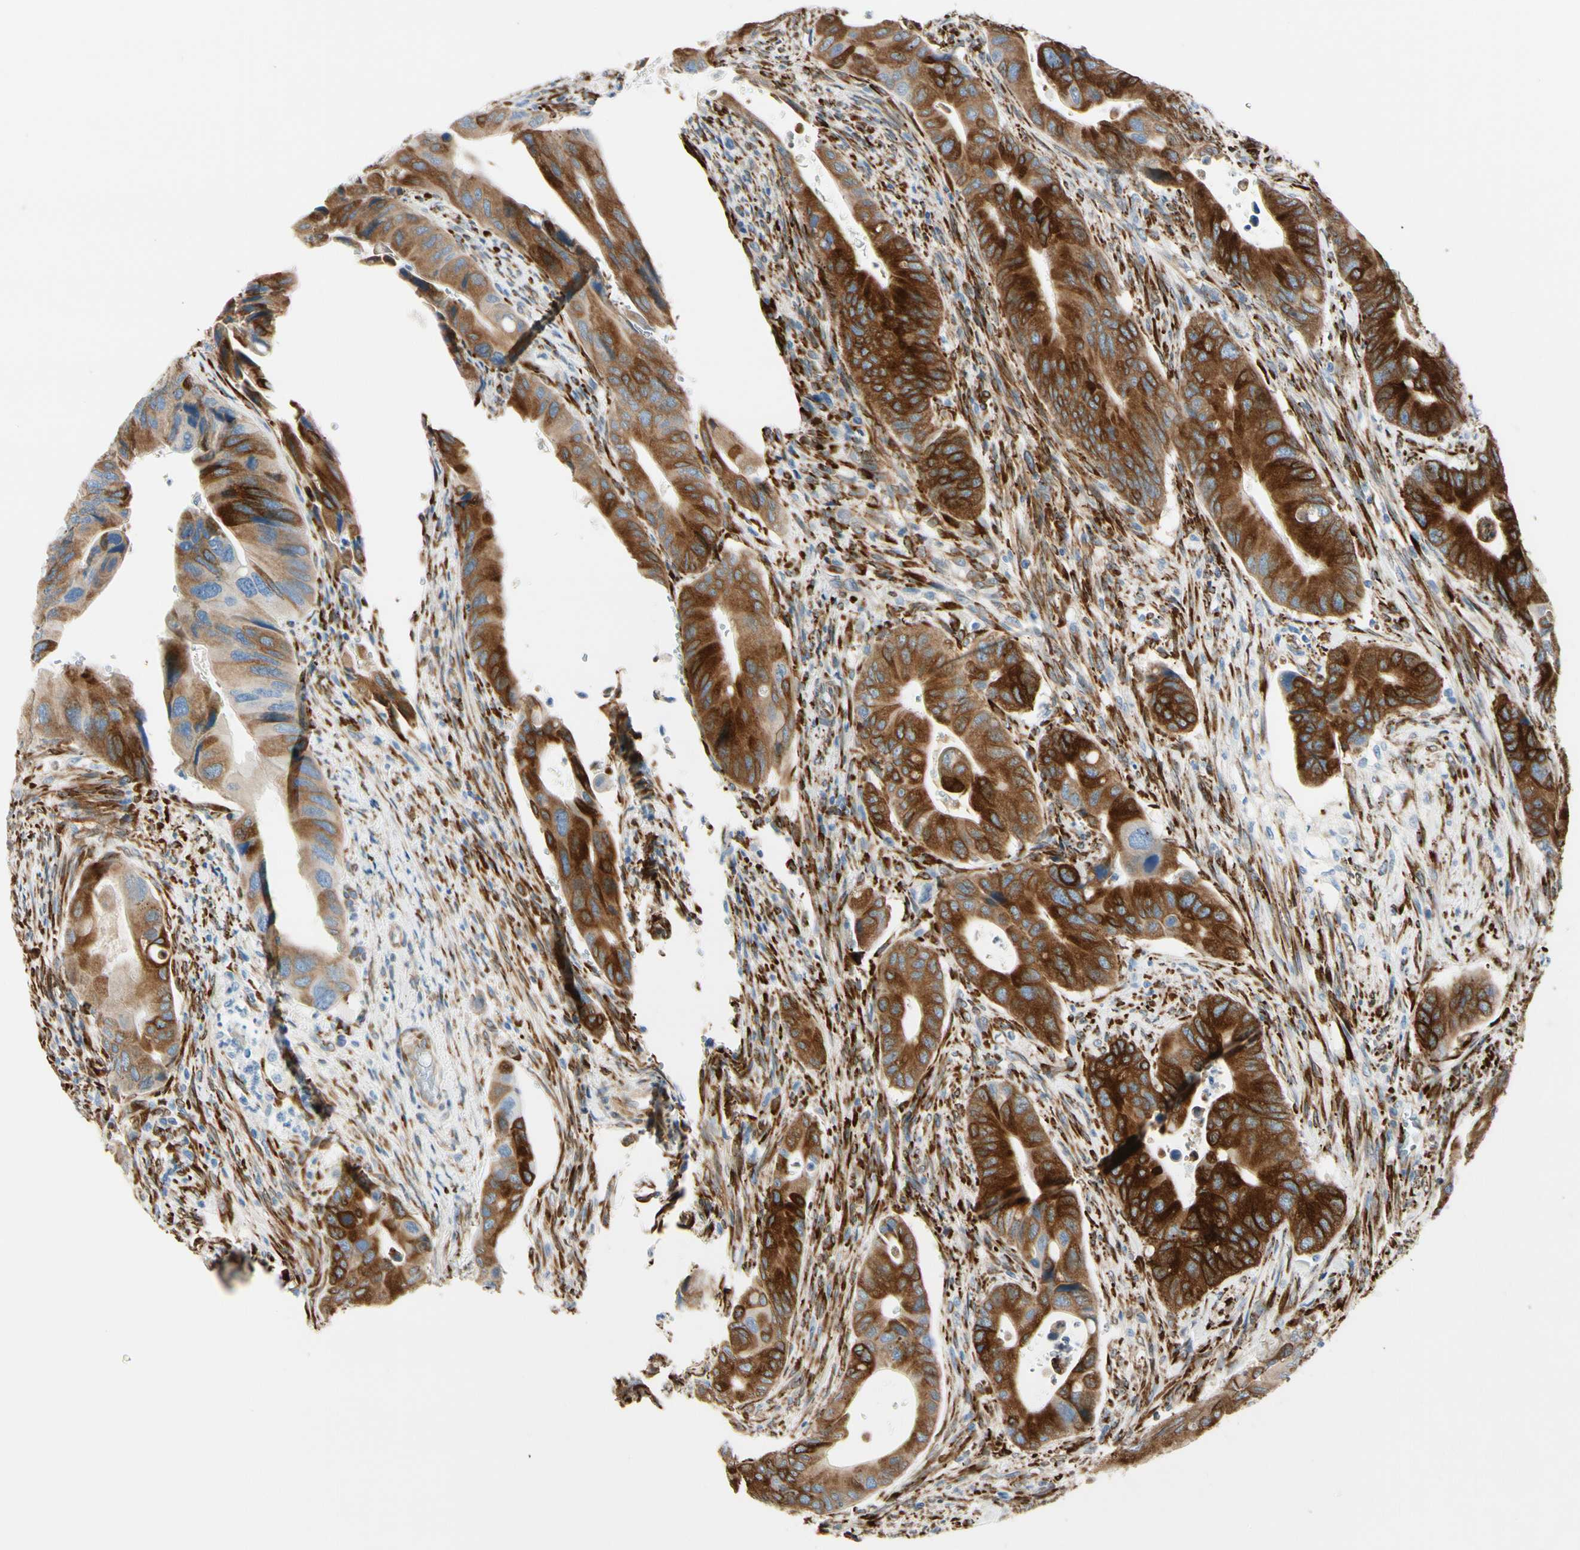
{"staining": {"intensity": "strong", "quantity": ">75%", "location": "cytoplasmic/membranous"}, "tissue": "colorectal cancer", "cell_type": "Tumor cells", "image_type": "cancer", "snomed": [{"axis": "morphology", "description": "Adenocarcinoma, NOS"}, {"axis": "topography", "description": "Rectum"}], "caption": "Tumor cells display high levels of strong cytoplasmic/membranous staining in approximately >75% of cells in colorectal cancer (adenocarcinoma).", "gene": "FKBP7", "patient": {"sex": "female", "age": 57}}